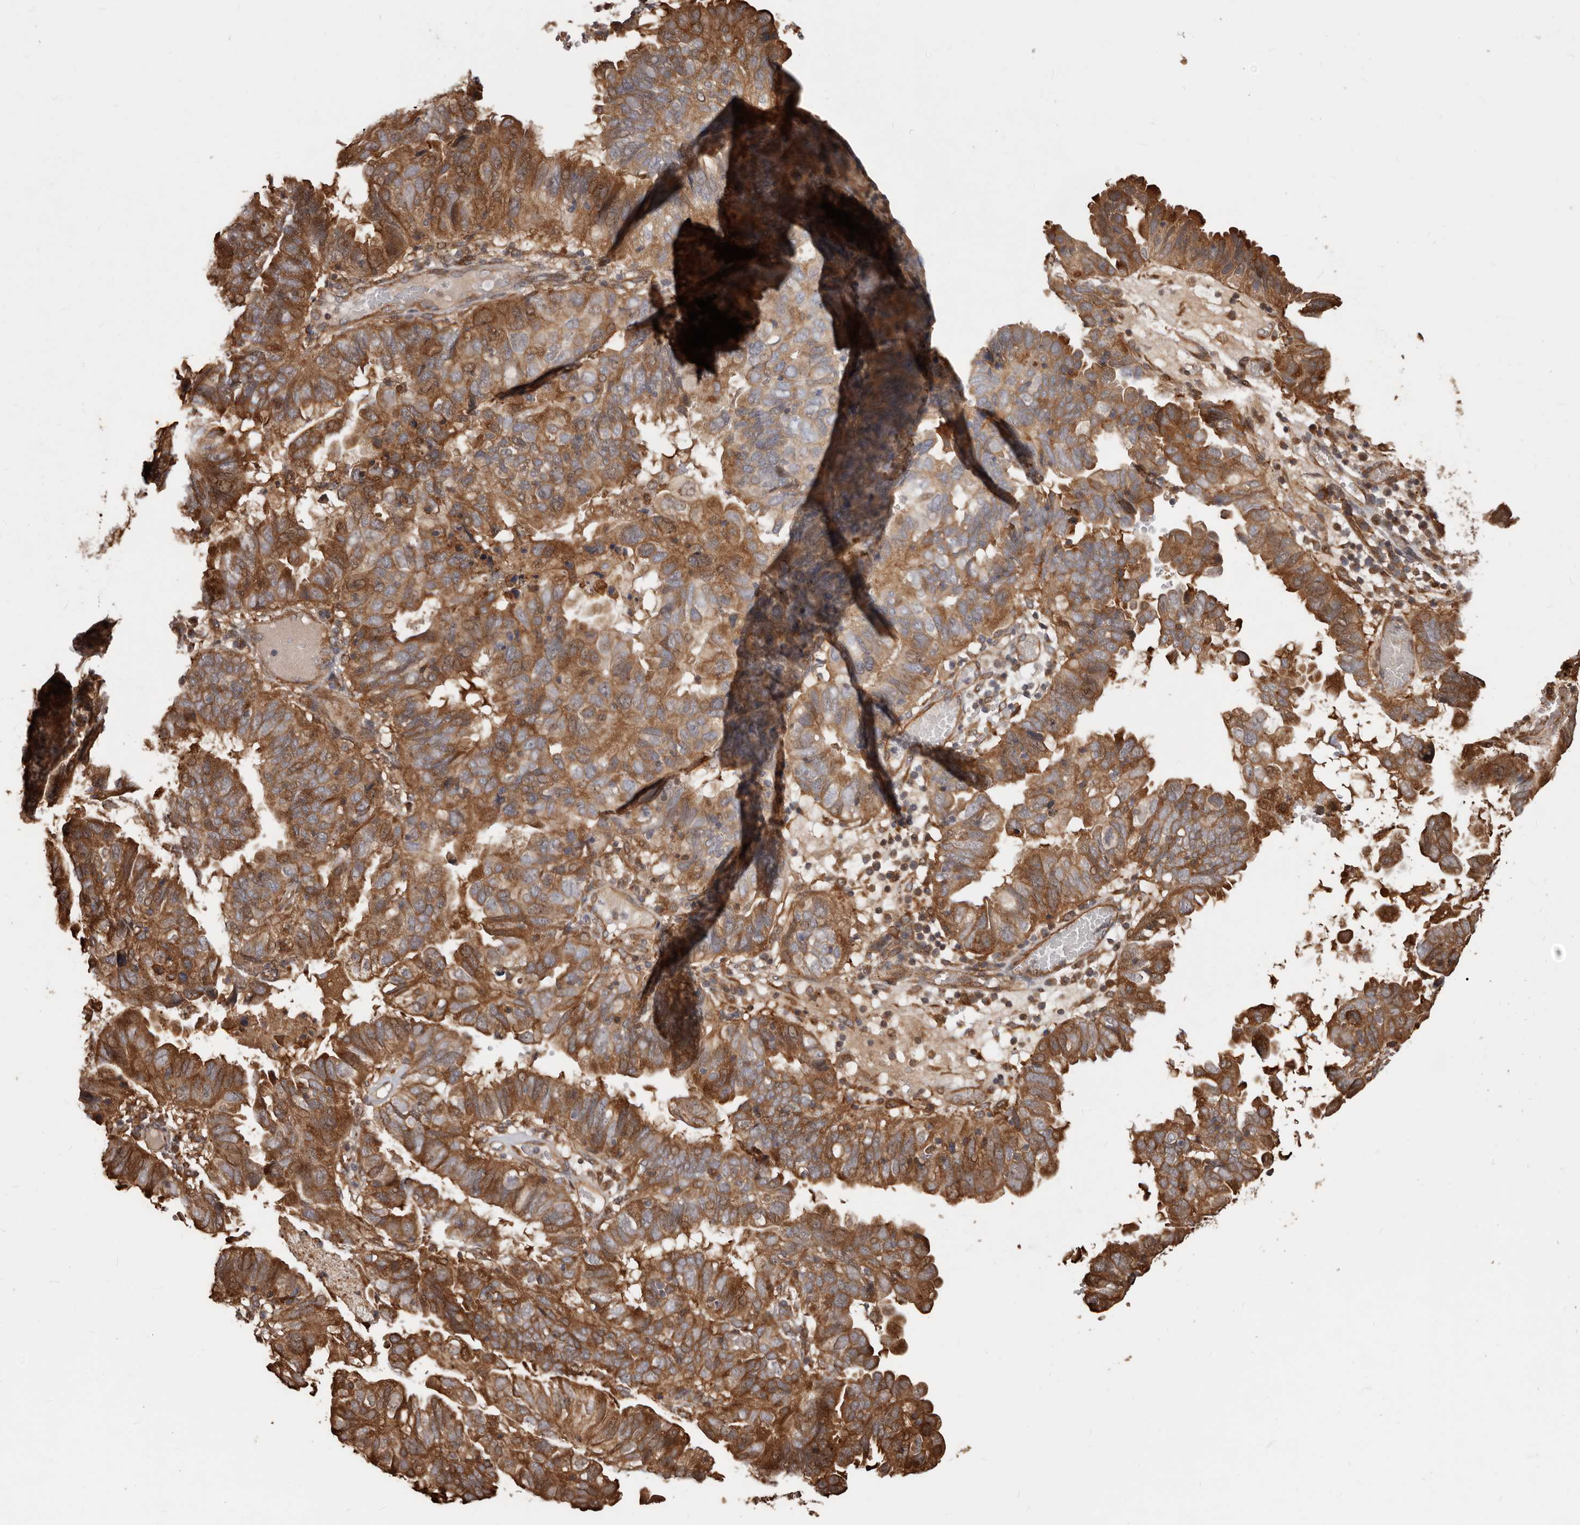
{"staining": {"intensity": "moderate", "quantity": ">75%", "location": "cytoplasmic/membranous"}, "tissue": "endometrial cancer", "cell_type": "Tumor cells", "image_type": "cancer", "snomed": [{"axis": "morphology", "description": "Adenocarcinoma, NOS"}, {"axis": "topography", "description": "Uterus"}], "caption": "A brown stain labels moderate cytoplasmic/membranous staining of a protein in human adenocarcinoma (endometrial) tumor cells.", "gene": "MTO1", "patient": {"sex": "female", "age": 77}}